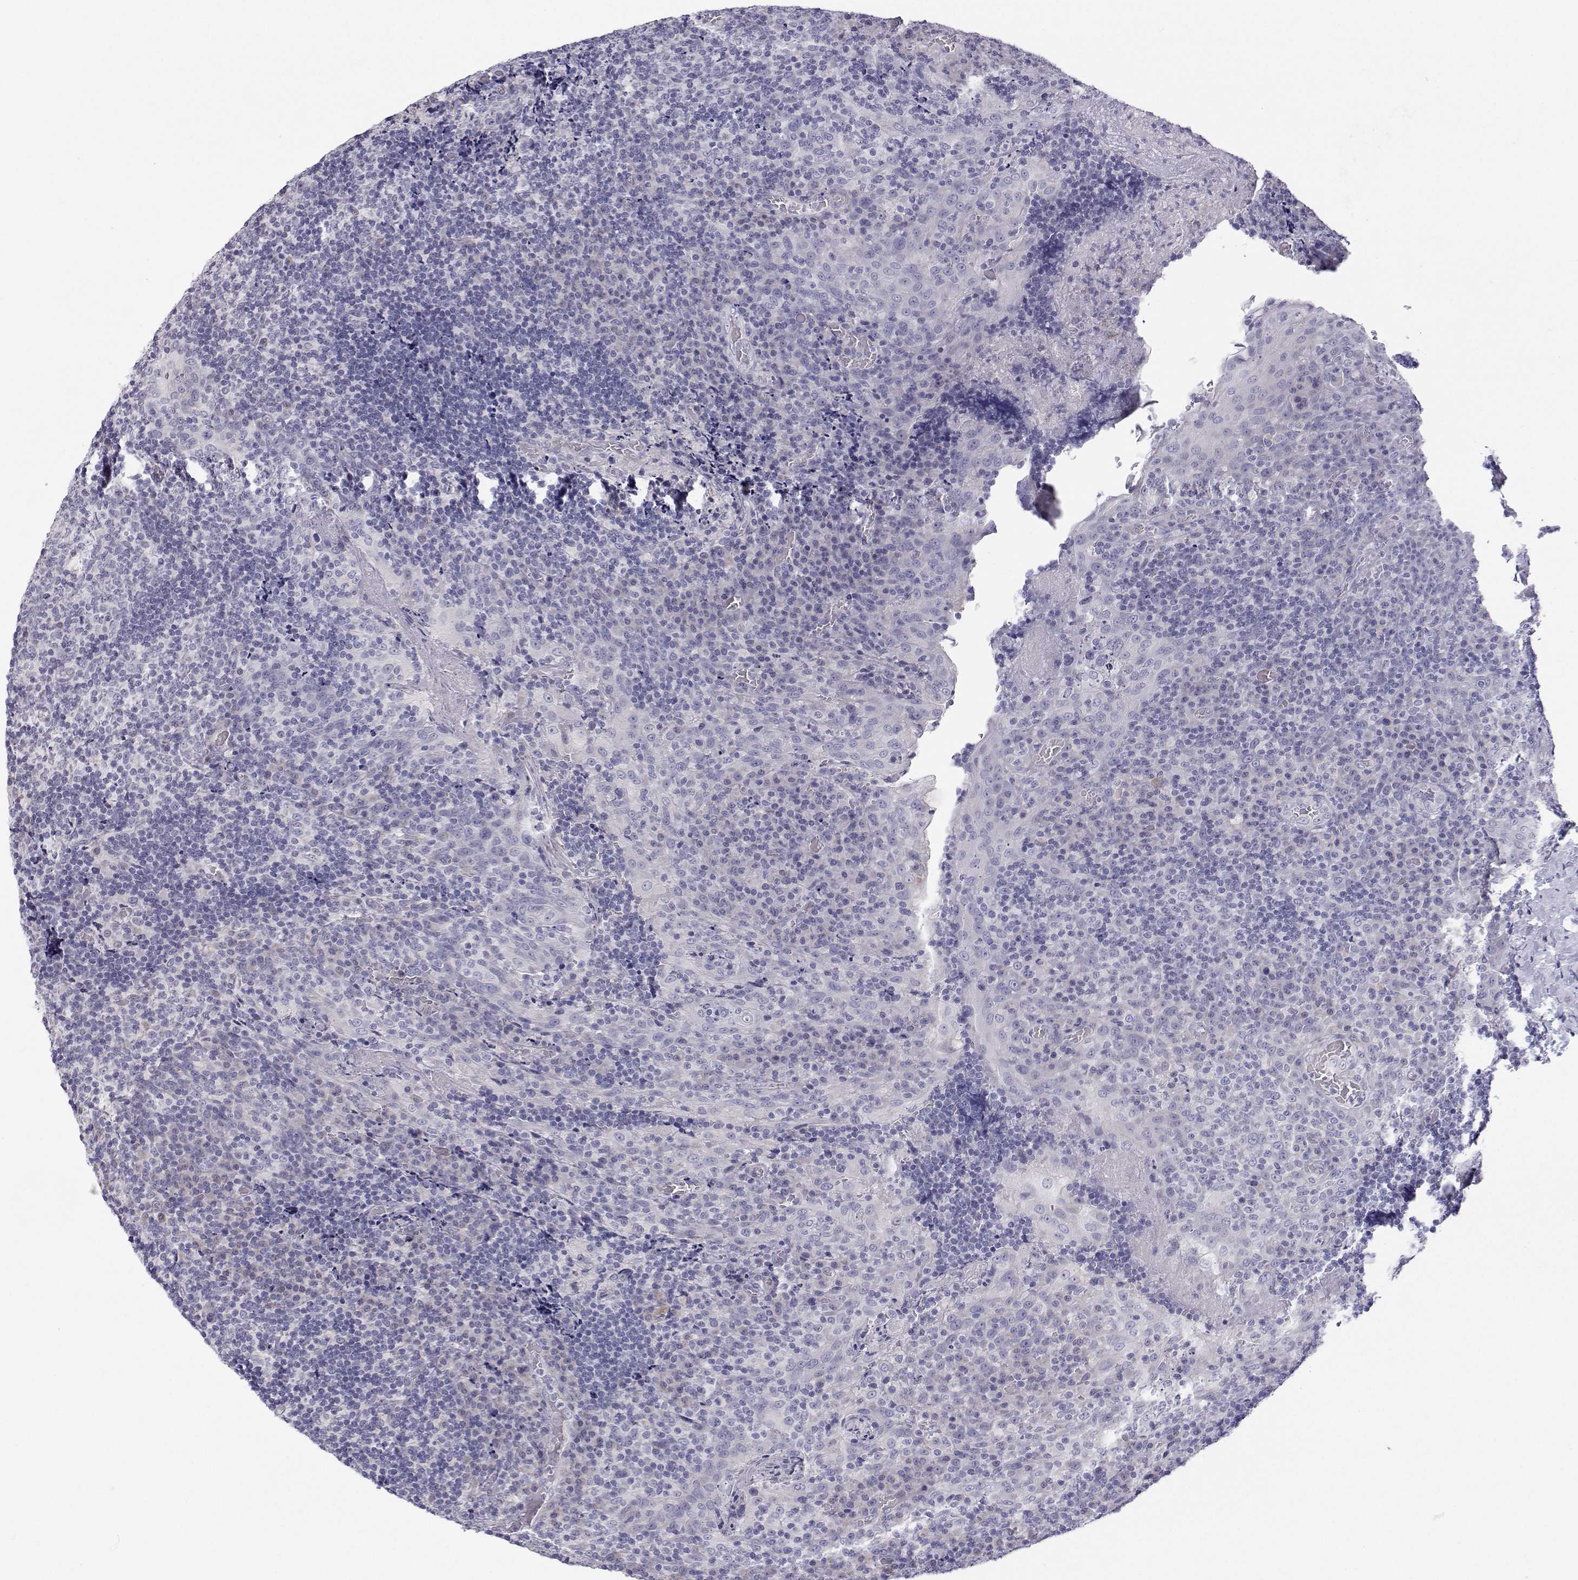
{"staining": {"intensity": "negative", "quantity": "none", "location": "none"}, "tissue": "tonsil", "cell_type": "Germinal center cells", "image_type": "normal", "snomed": [{"axis": "morphology", "description": "Normal tissue, NOS"}, {"axis": "topography", "description": "Tonsil"}], "caption": "The micrograph reveals no staining of germinal center cells in benign tonsil.", "gene": "ANKRD65", "patient": {"sex": "male", "age": 17}}